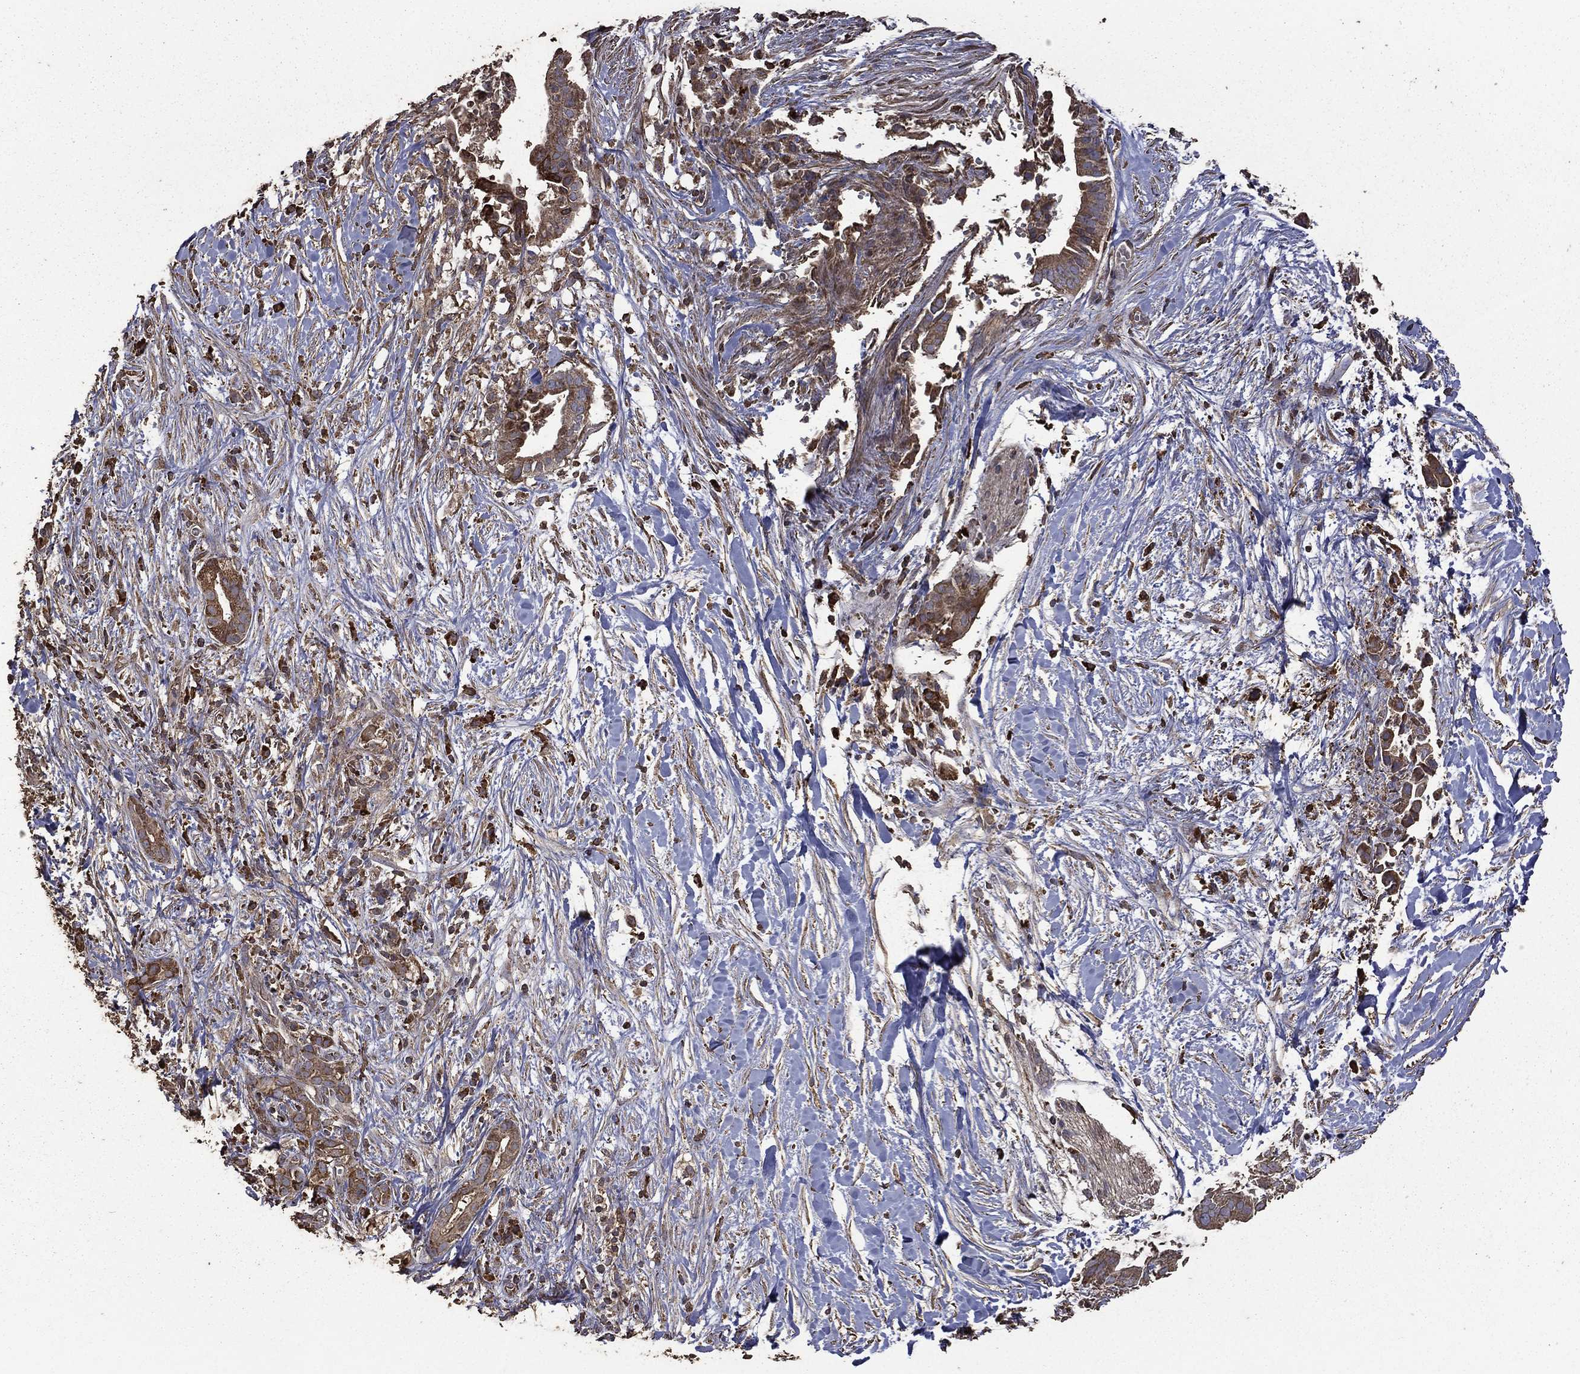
{"staining": {"intensity": "strong", "quantity": ">75%", "location": "cytoplasmic/membranous"}, "tissue": "pancreatic cancer", "cell_type": "Tumor cells", "image_type": "cancer", "snomed": [{"axis": "morphology", "description": "Adenocarcinoma, NOS"}, {"axis": "topography", "description": "Pancreas"}], "caption": "A high amount of strong cytoplasmic/membranous expression is identified in approximately >75% of tumor cells in pancreatic adenocarcinoma tissue. Immunohistochemistry (ihc) stains the protein in brown and the nuclei are stained blue.", "gene": "METTL27", "patient": {"sex": "male", "age": 61}}